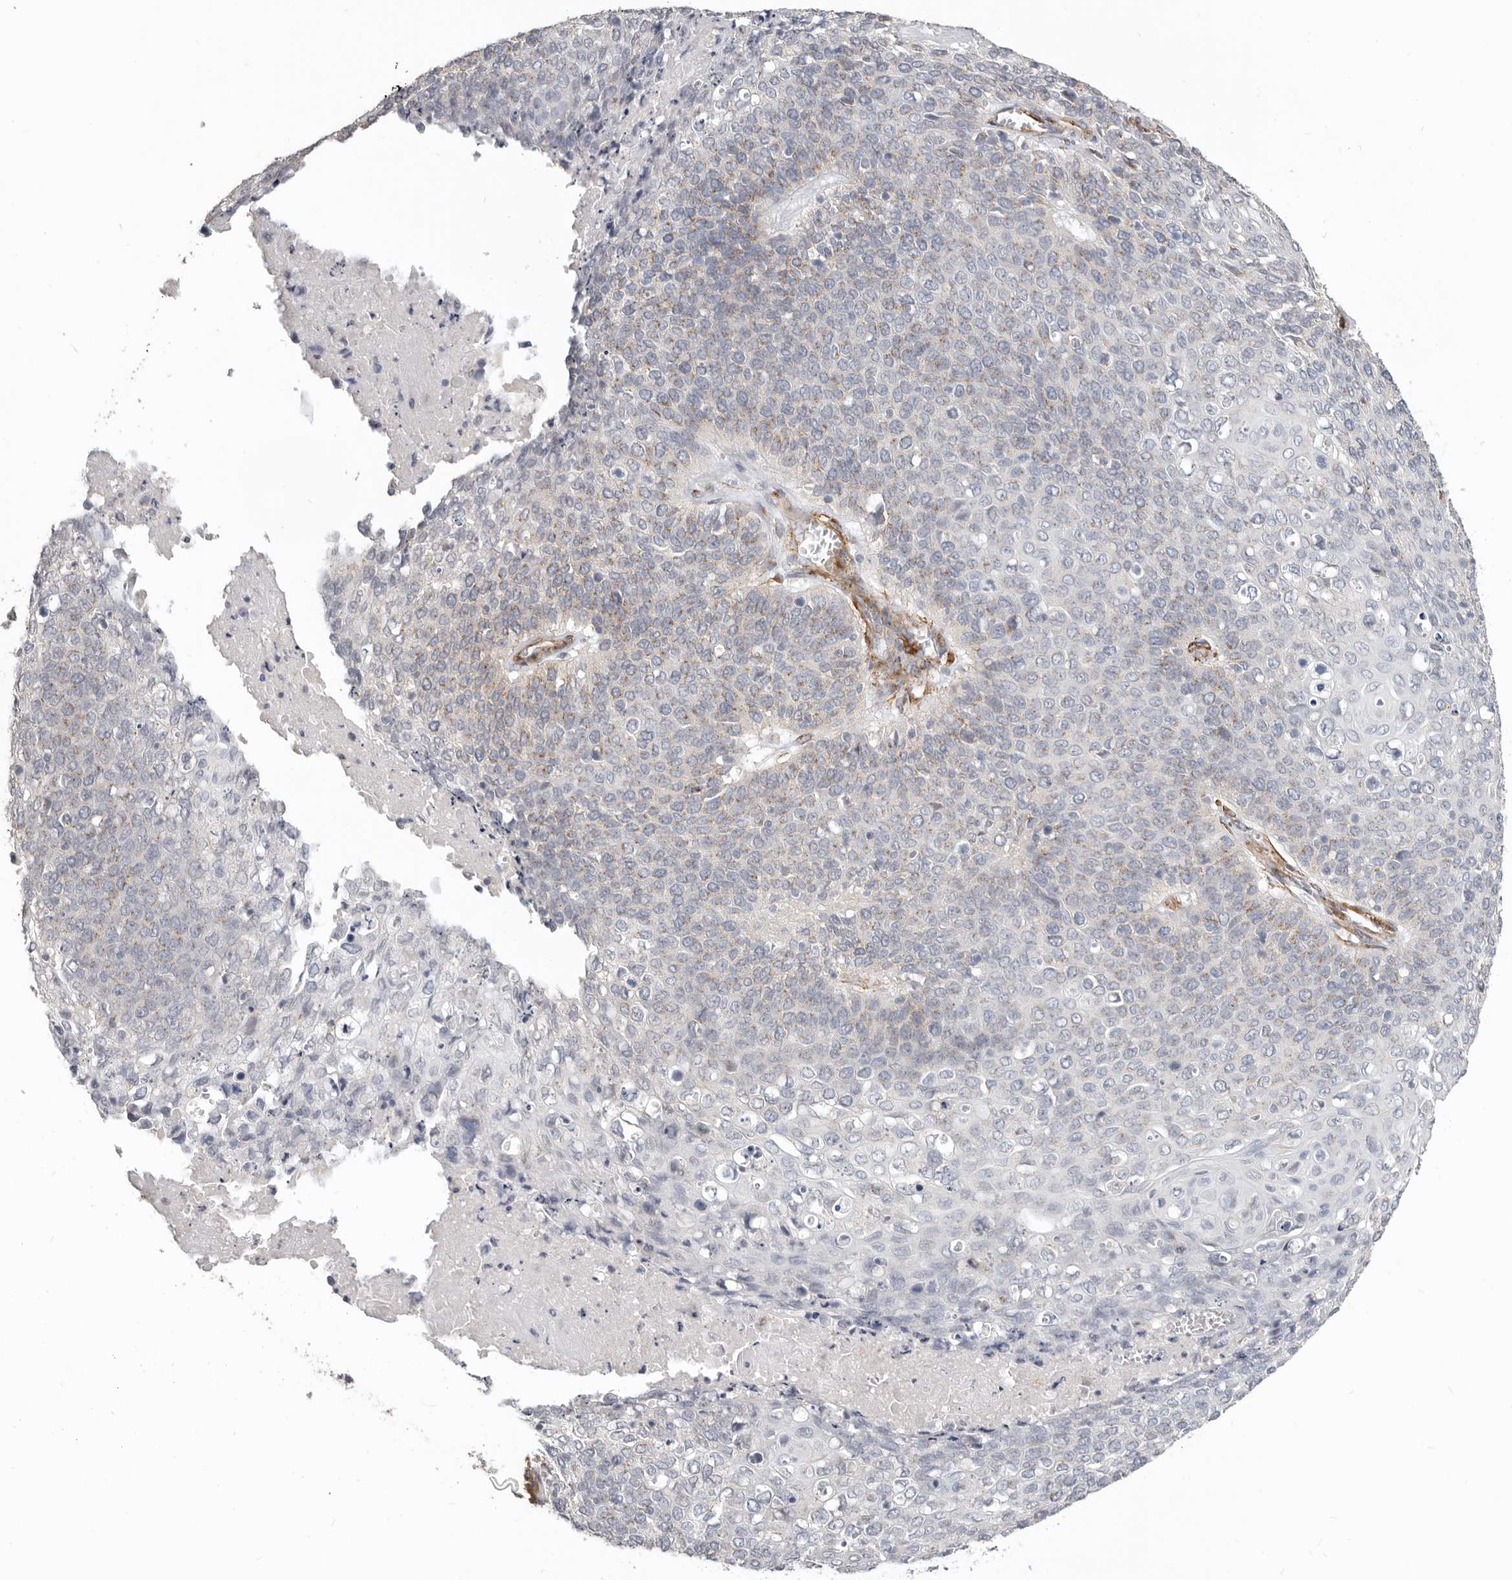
{"staining": {"intensity": "negative", "quantity": "none", "location": "none"}, "tissue": "cervical cancer", "cell_type": "Tumor cells", "image_type": "cancer", "snomed": [{"axis": "morphology", "description": "Squamous cell carcinoma, NOS"}, {"axis": "topography", "description": "Cervix"}], "caption": "DAB immunohistochemical staining of human cervical cancer shows no significant expression in tumor cells.", "gene": "RABAC1", "patient": {"sex": "female", "age": 39}}